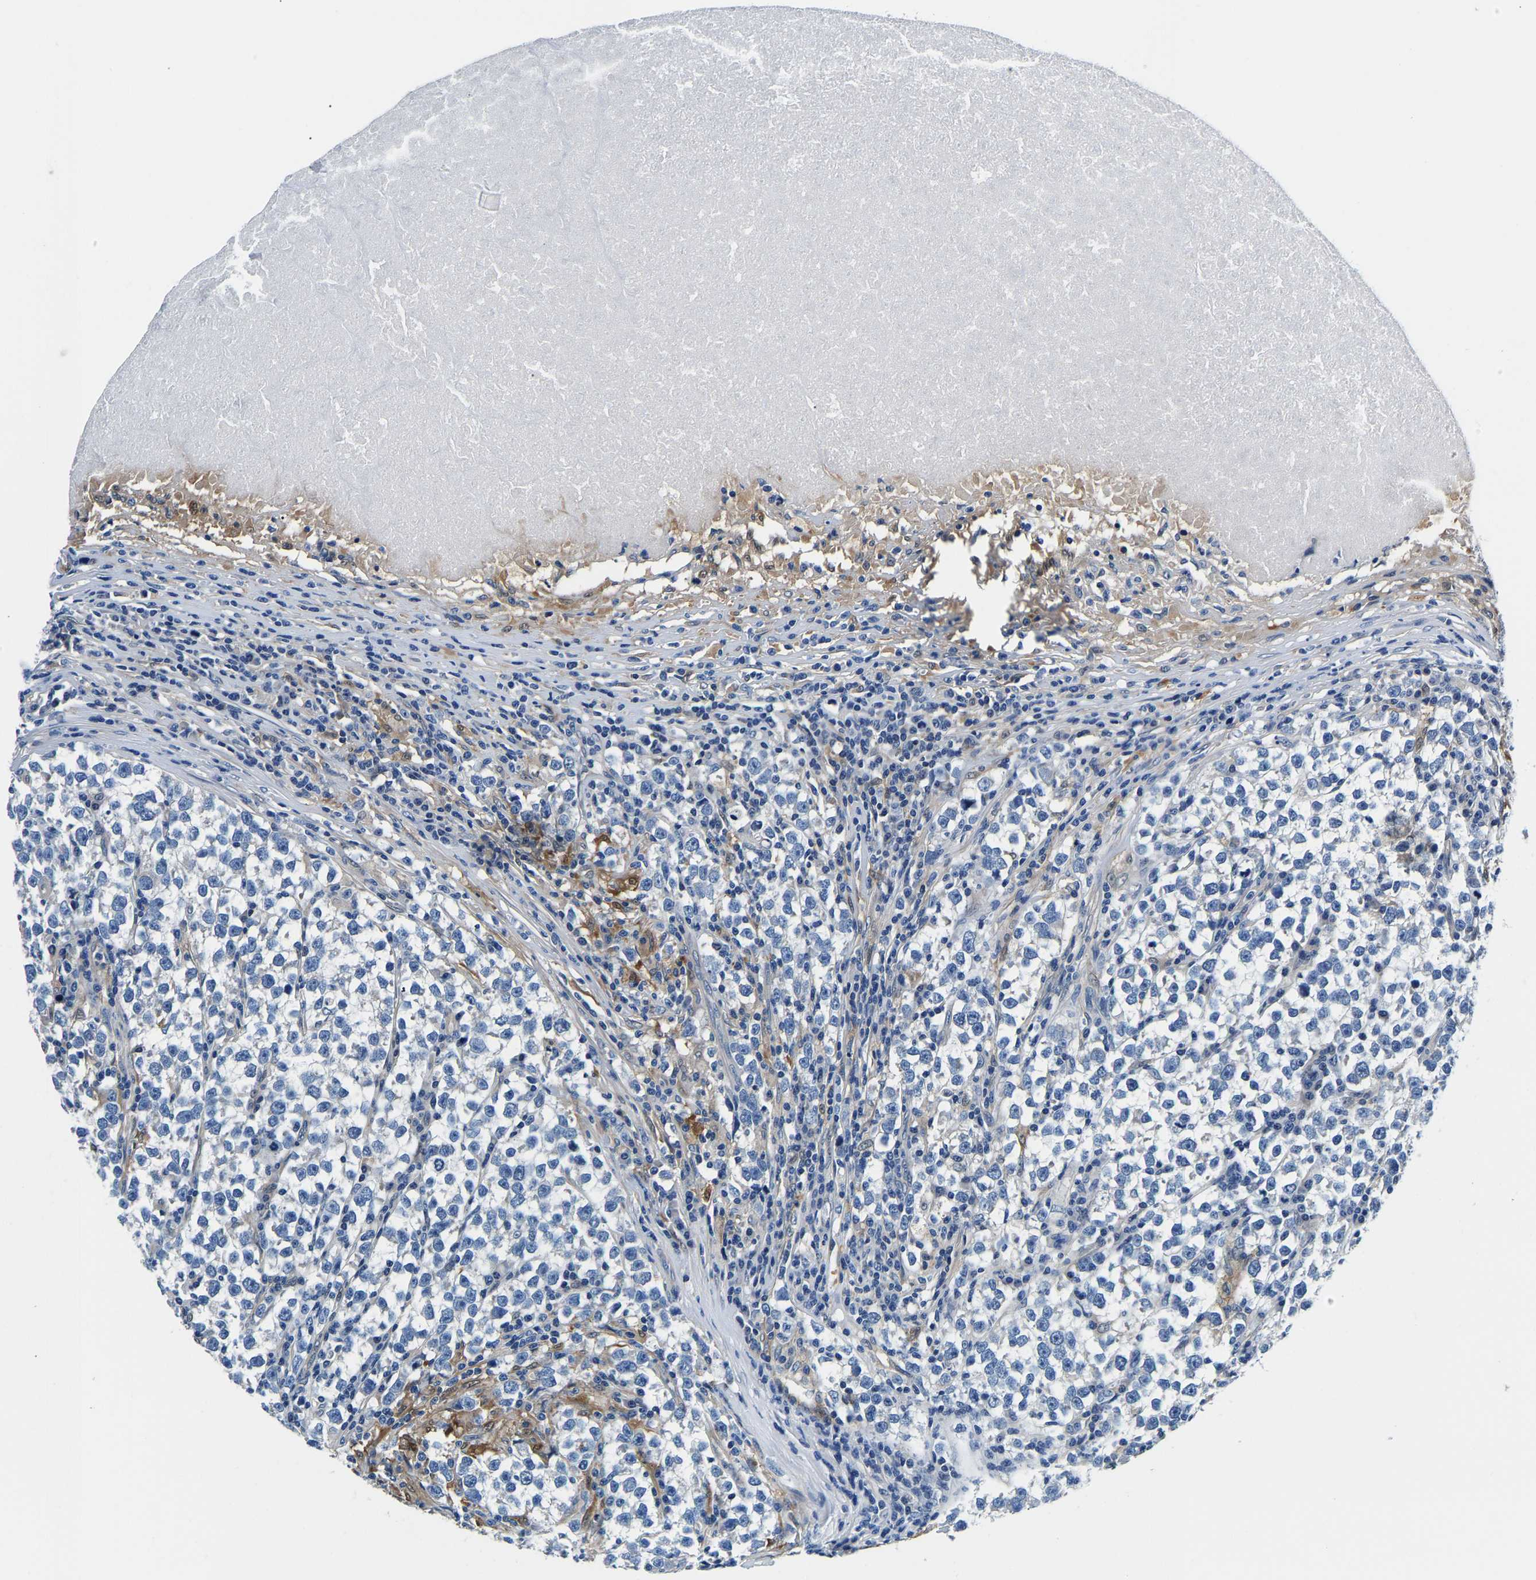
{"staining": {"intensity": "negative", "quantity": "none", "location": "none"}, "tissue": "testis cancer", "cell_type": "Tumor cells", "image_type": "cancer", "snomed": [{"axis": "morphology", "description": "Normal tissue, NOS"}, {"axis": "morphology", "description": "Seminoma, NOS"}, {"axis": "topography", "description": "Testis"}], "caption": "Histopathology image shows no protein expression in tumor cells of seminoma (testis) tissue.", "gene": "ACO1", "patient": {"sex": "male", "age": 43}}